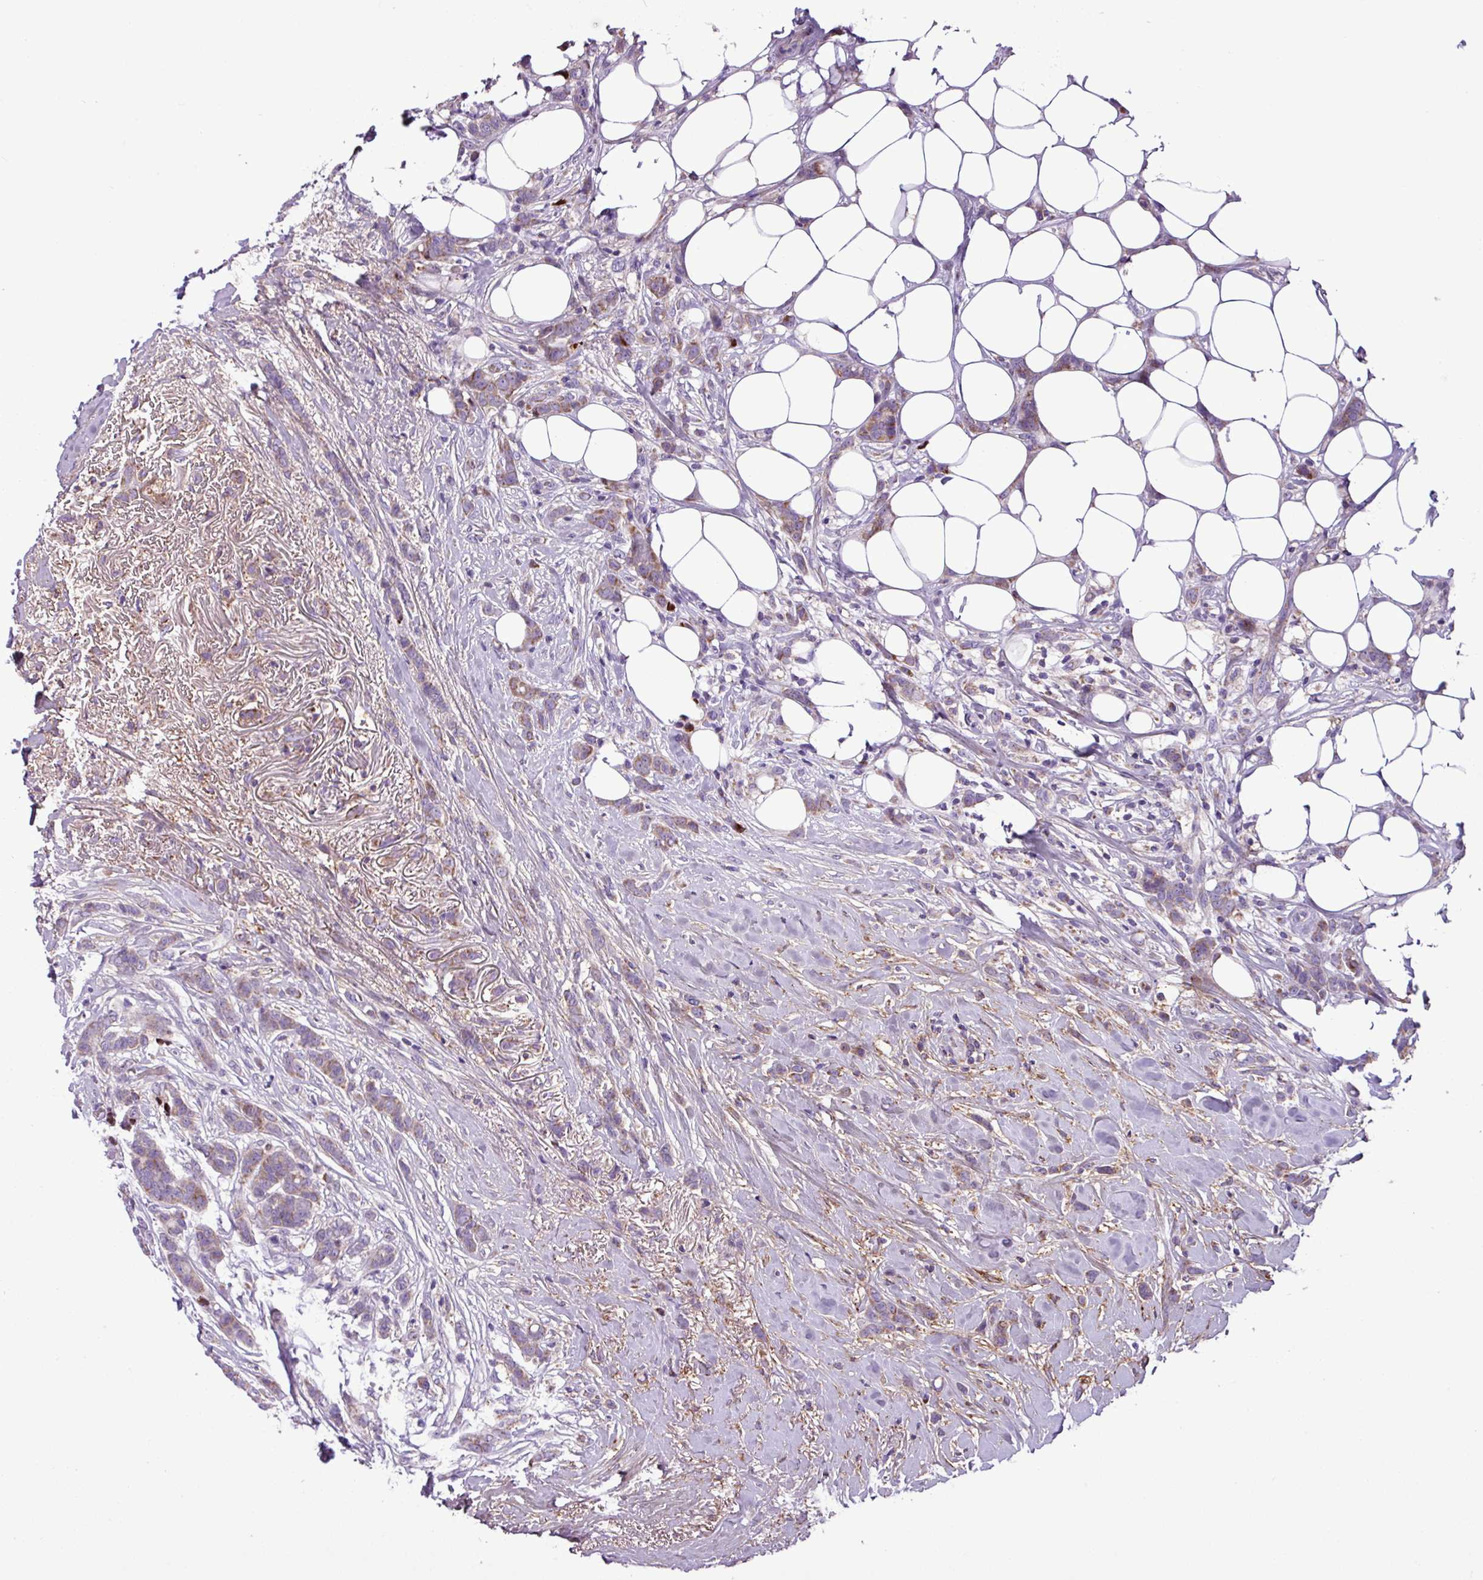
{"staining": {"intensity": "moderate", "quantity": "25%-75%", "location": "cytoplasmic/membranous"}, "tissue": "breast cancer", "cell_type": "Tumor cells", "image_type": "cancer", "snomed": [{"axis": "morphology", "description": "Duct carcinoma"}, {"axis": "topography", "description": "Breast"}], "caption": "Immunohistochemical staining of human infiltrating ductal carcinoma (breast) demonstrates medium levels of moderate cytoplasmic/membranous staining in about 25%-75% of tumor cells. The staining was performed using DAB to visualize the protein expression in brown, while the nuclei were stained in blue with hematoxylin (Magnification: 20x).", "gene": "FAM183A", "patient": {"sex": "female", "age": 80}}